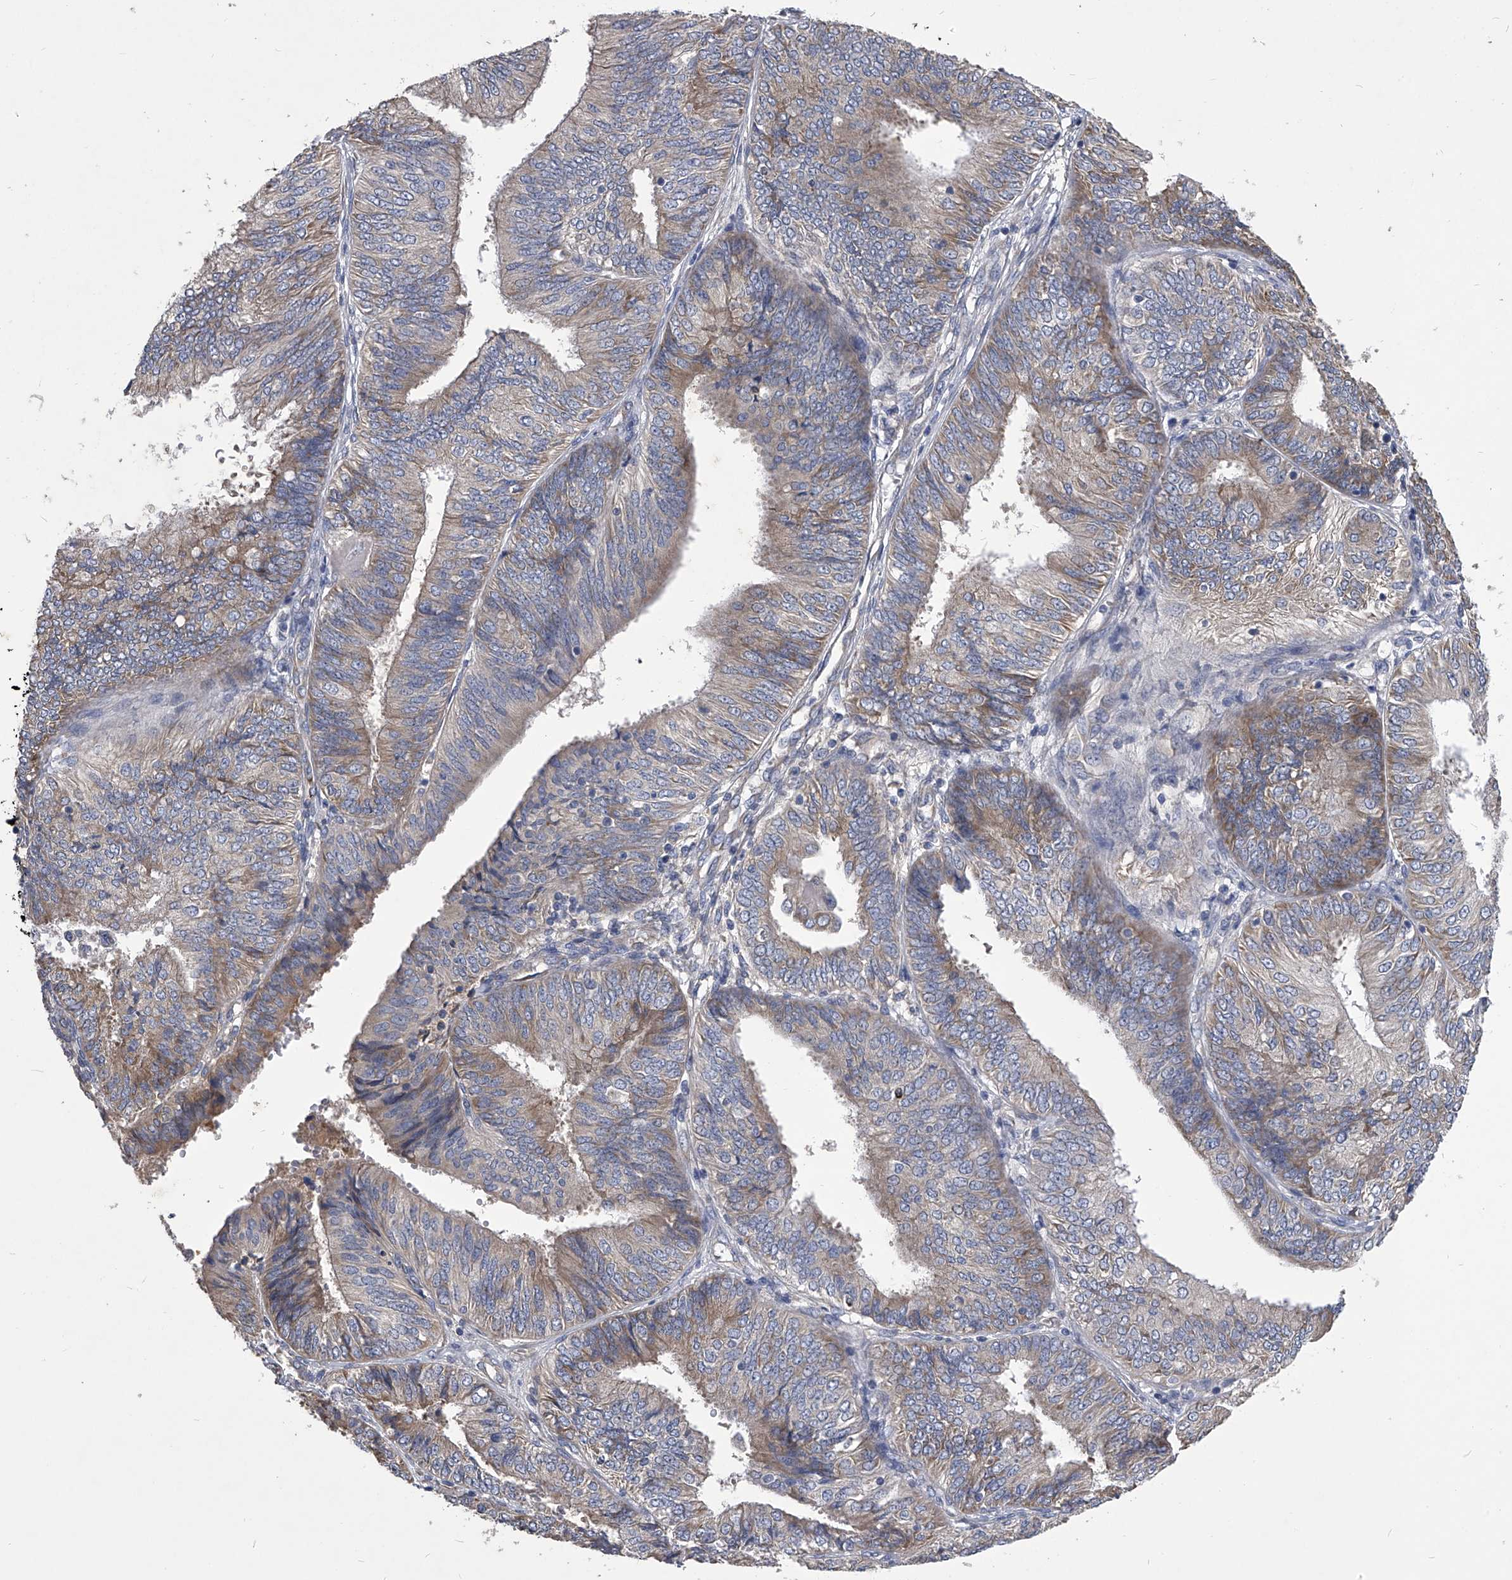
{"staining": {"intensity": "weak", "quantity": "25%-75%", "location": "cytoplasmic/membranous"}, "tissue": "endometrial cancer", "cell_type": "Tumor cells", "image_type": "cancer", "snomed": [{"axis": "morphology", "description": "Adenocarcinoma, NOS"}, {"axis": "topography", "description": "Endometrium"}], "caption": "This is a micrograph of immunohistochemistry (IHC) staining of endometrial adenocarcinoma, which shows weak positivity in the cytoplasmic/membranous of tumor cells.", "gene": "CCR4", "patient": {"sex": "female", "age": 58}}